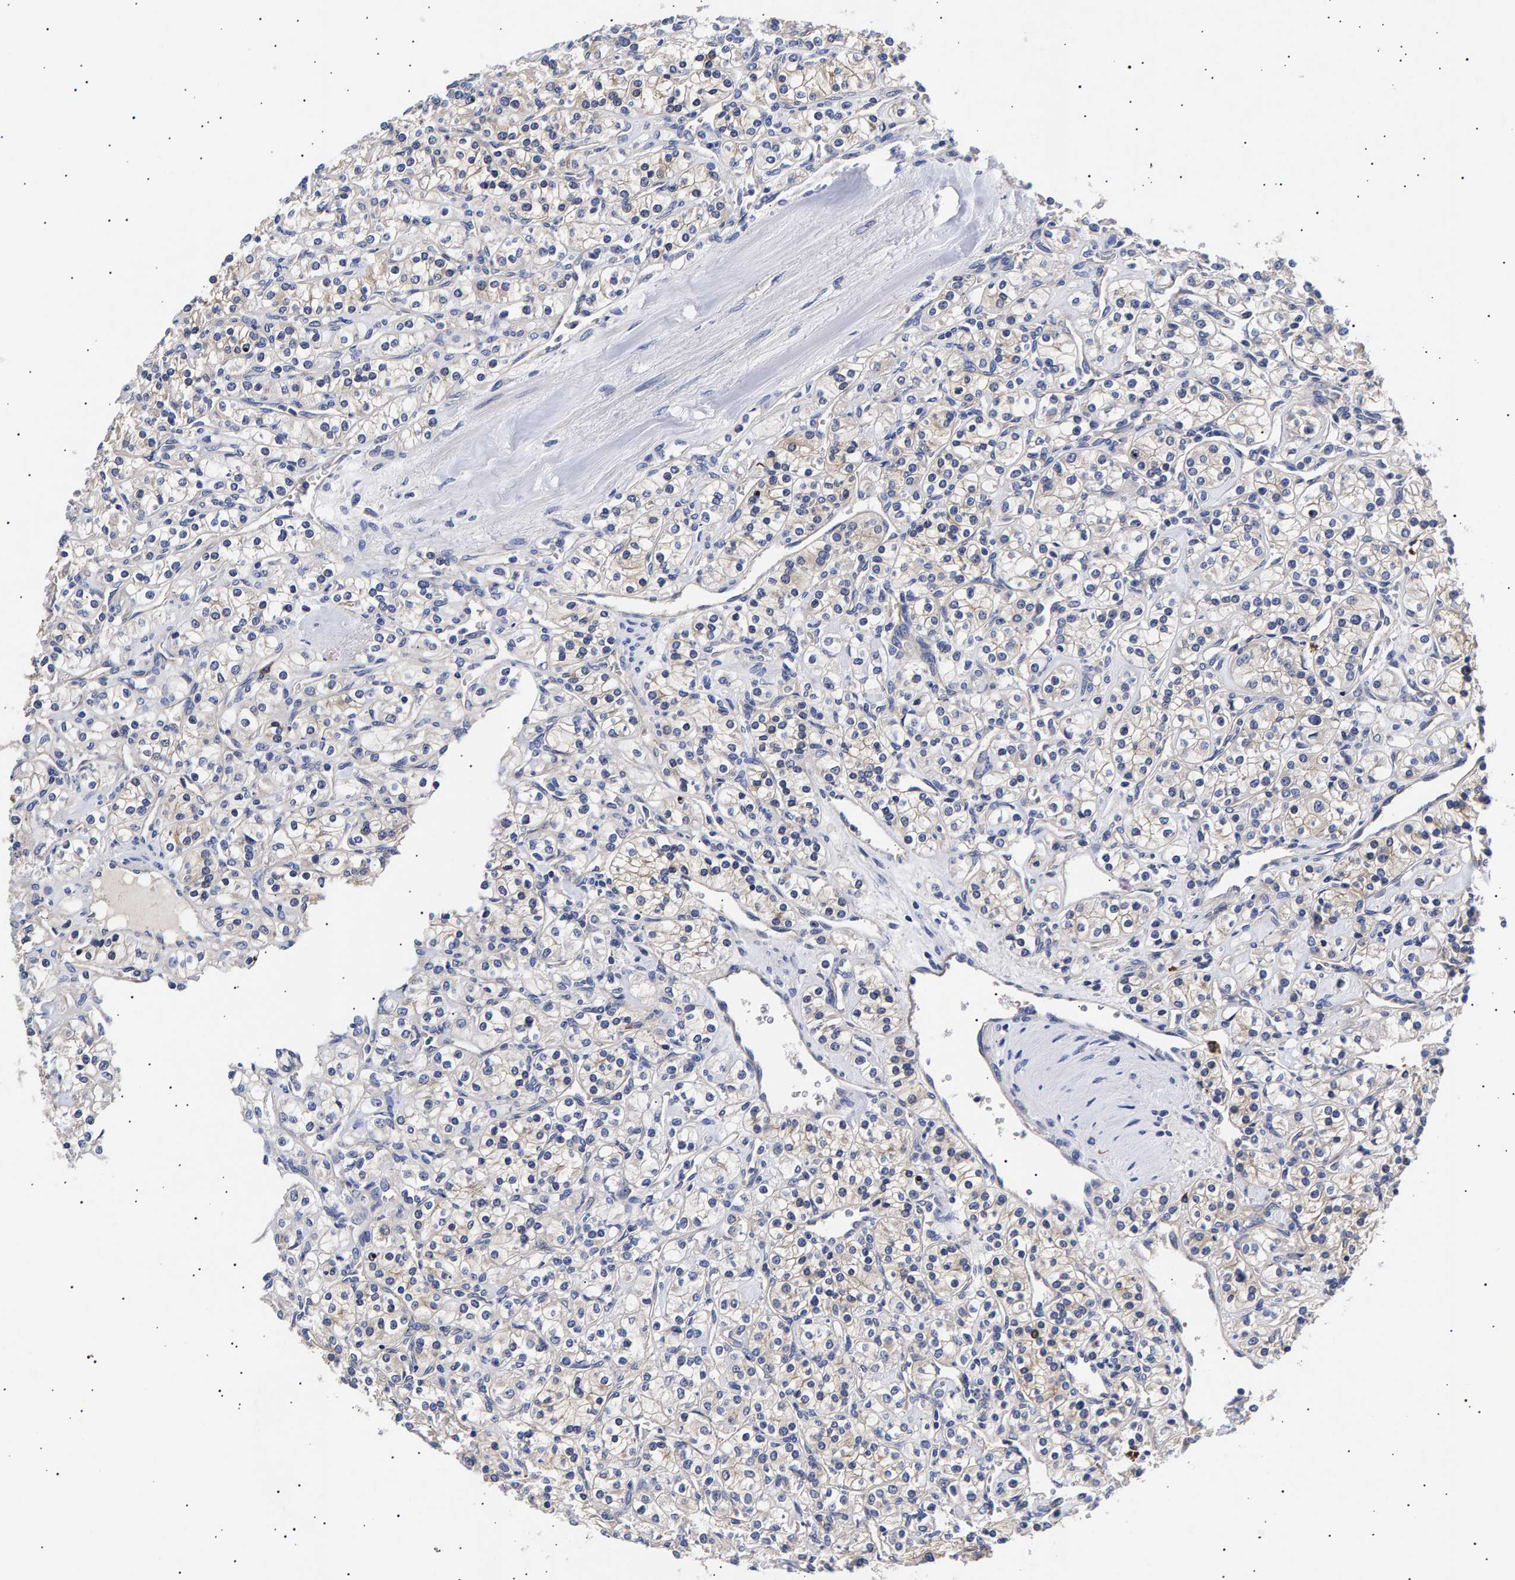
{"staining": {"intensity": "negative", "quantity": "none", "location": "none"}, "tissue": "renal cancer", "cell_type": "Tumor cells", "image_type": "cancer", "snomed": [{"axis": "morphology", "description": "Adenocarcinoma, NOS"}, {"axis": "topography", "description": "Kidney"}], "caption": "The photomicrograph exhibits no staining of tumor cells in renal cancer (adenocarcinoma).", "gene": "ANKRD40", "patient": {"sex": "male", "age": 77}}